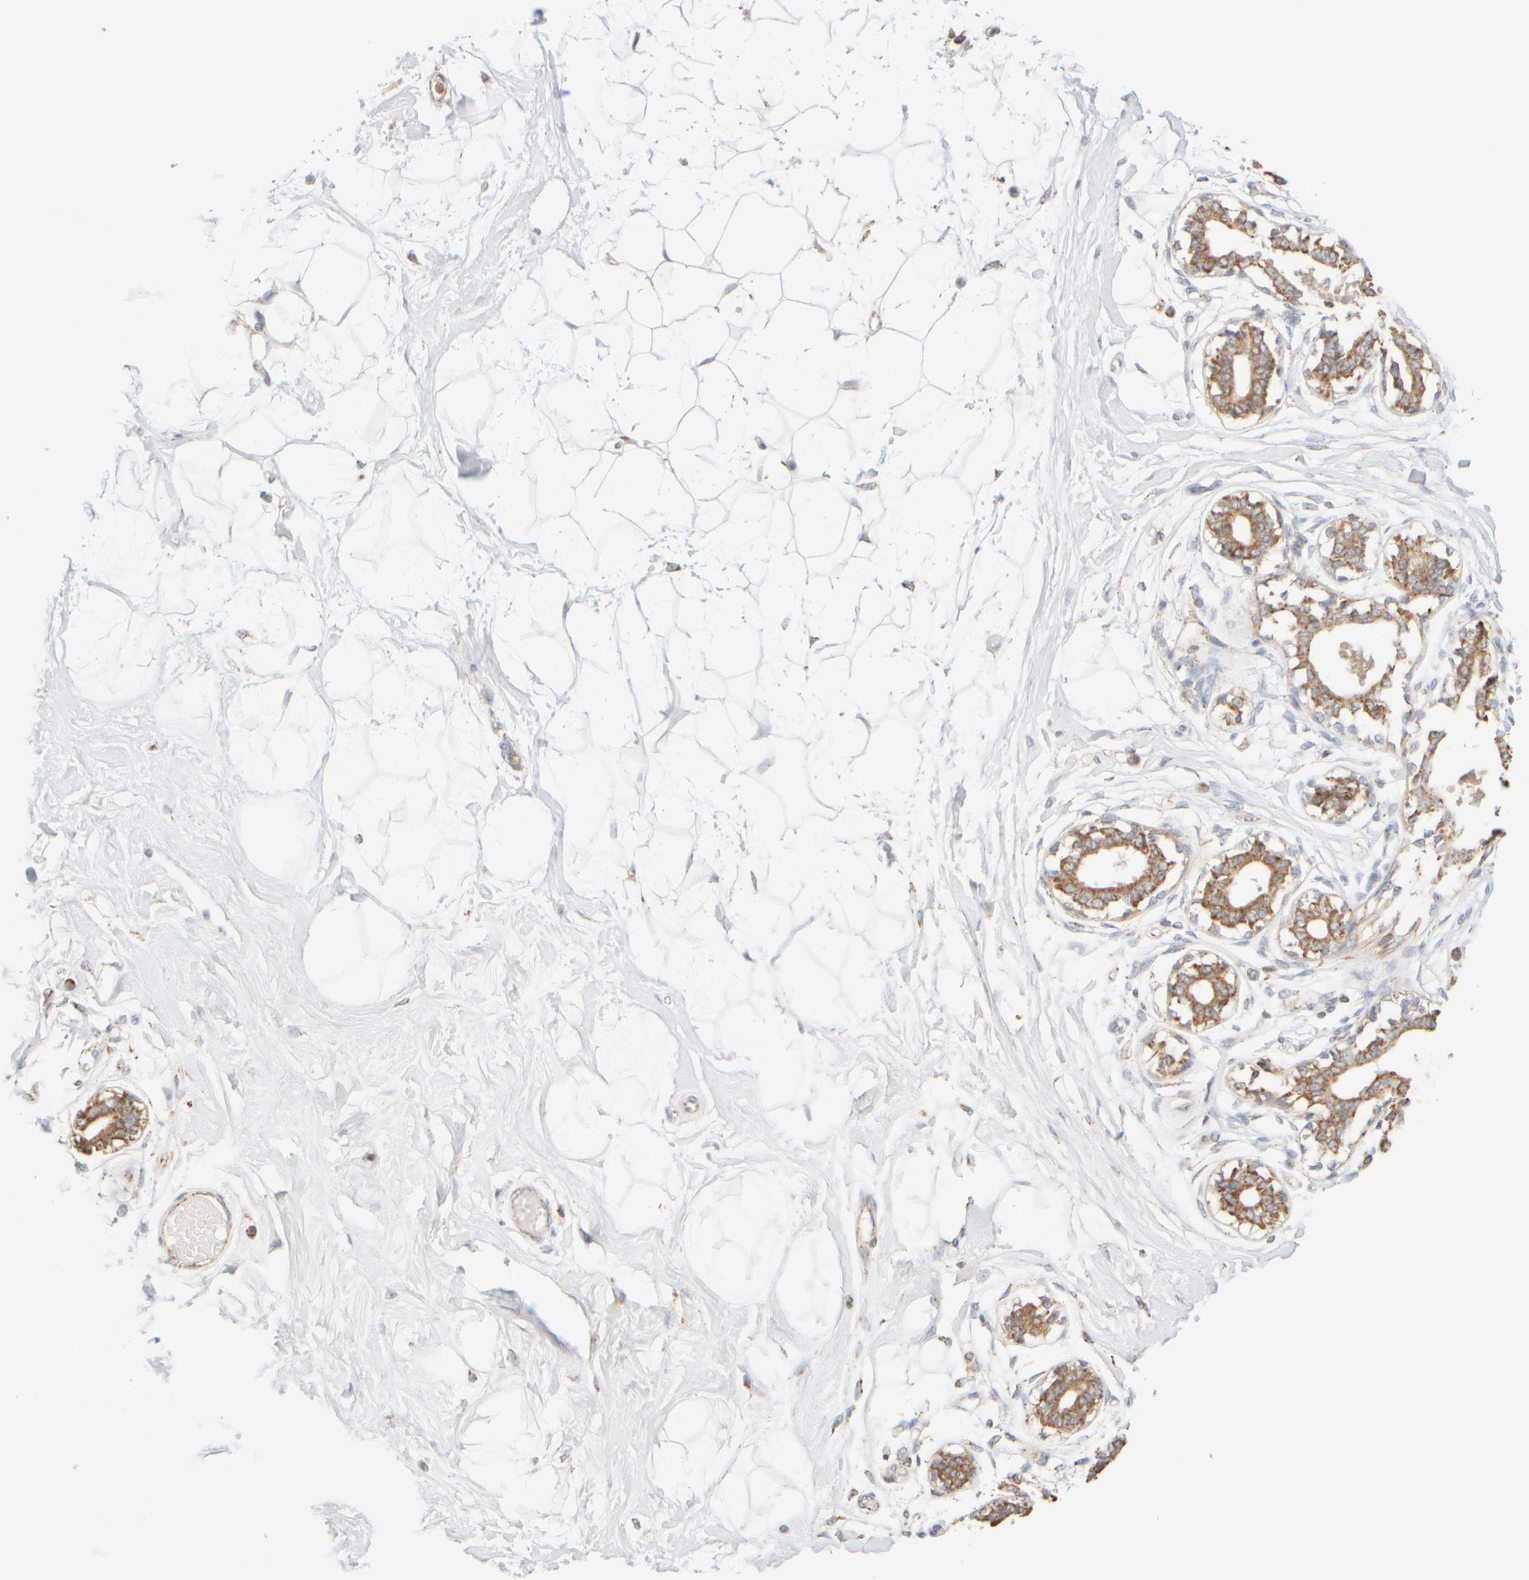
{"staining": {"intensity": "negative", "quantity": "none", "location": "none"}, "tissue": "breast", "cell_type": "Adipocytes", "image_type": "normal", "snomed": [{"axis": "morphology", "description": "Normal tissue, NOS"}, {"axis": "topography", "description": "Breast"}], "caption": "Adipocytes show no significant protein expression in unremarkable breast. (Brightfield microscopy of DAB IHC at high magnification).", "gene": "APBB2", "patient": {"sex": "female", "age": 45}}